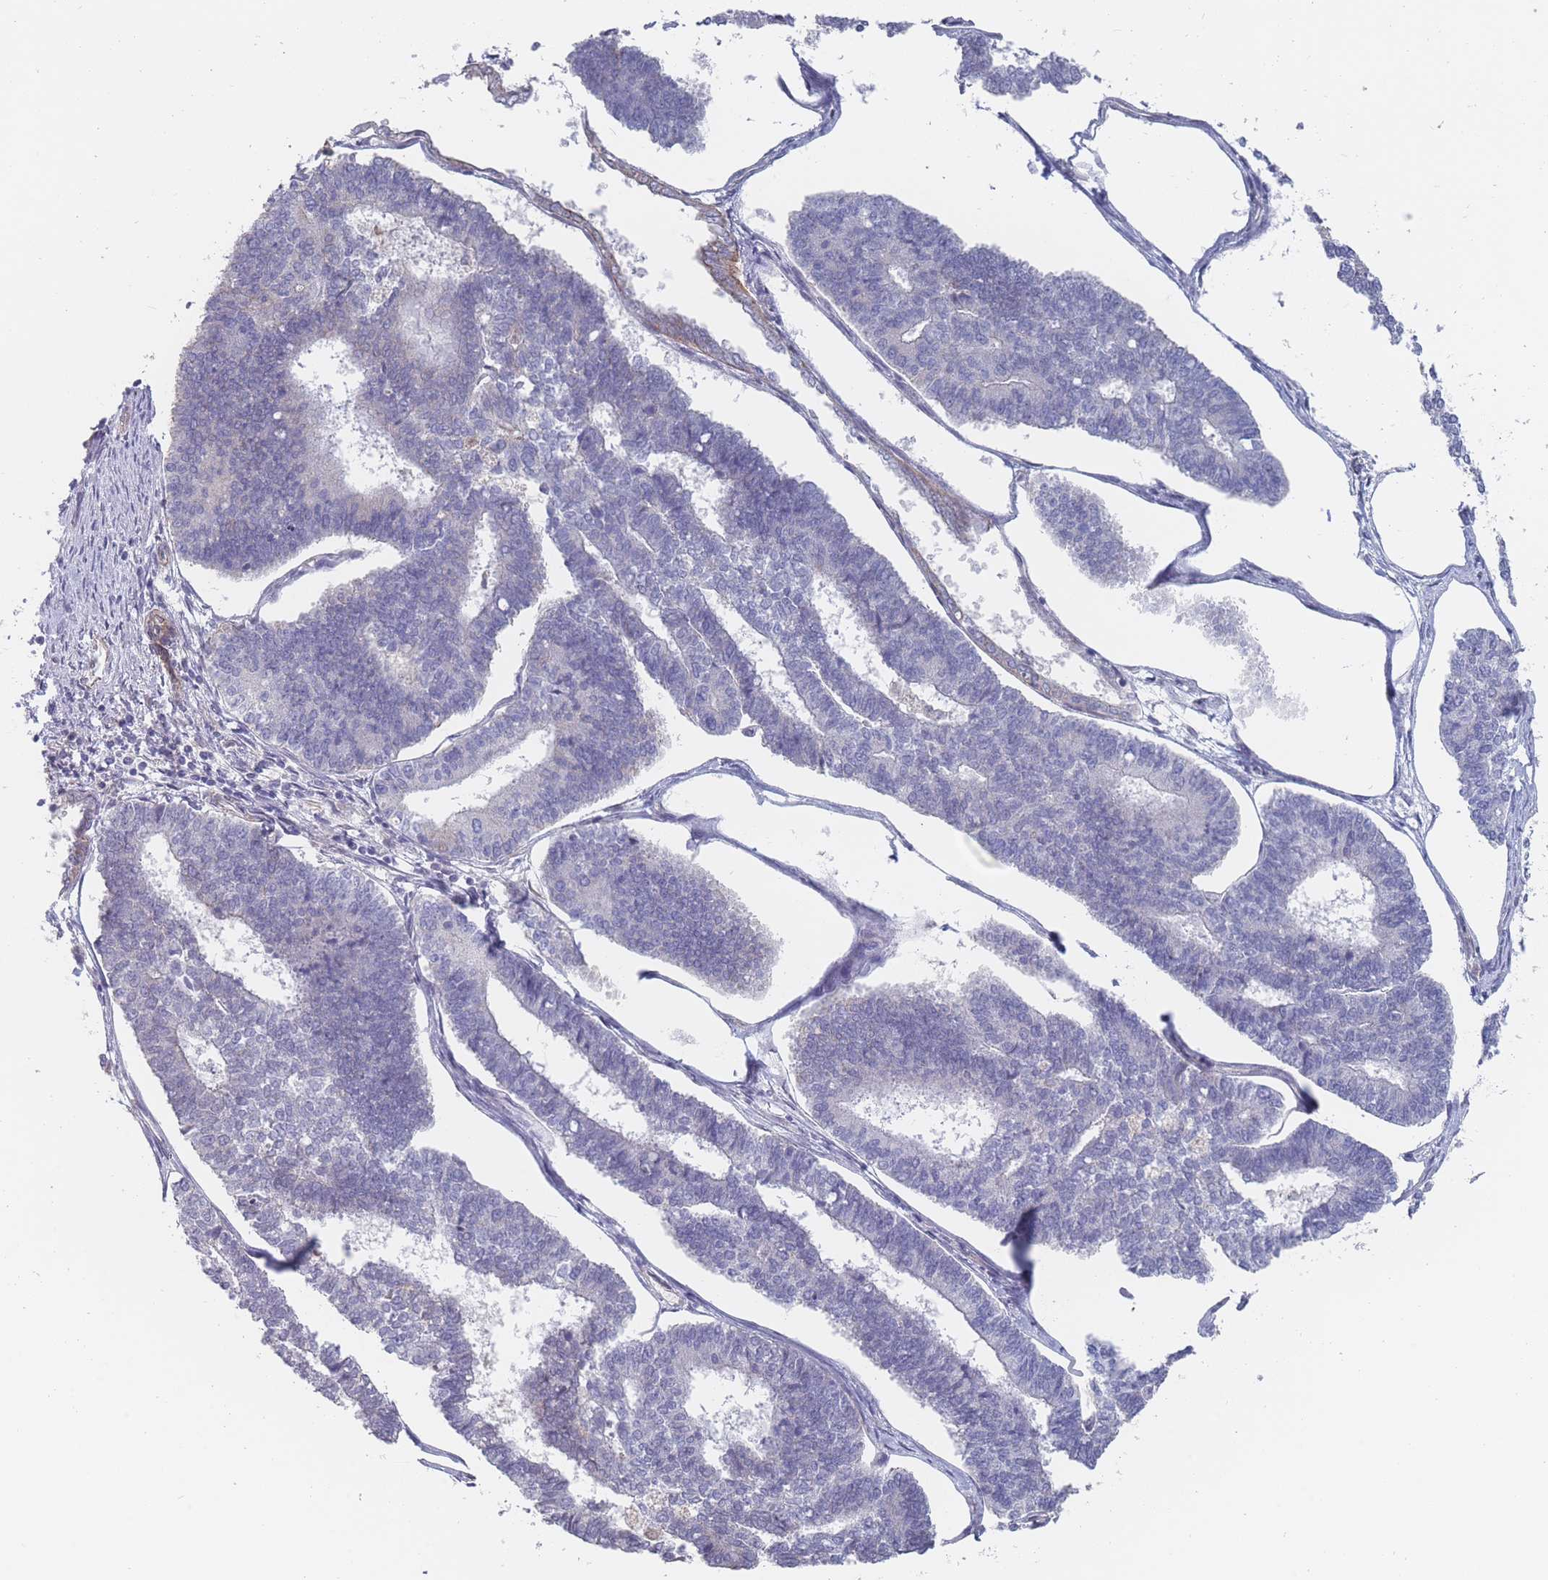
{"staining": {"intensity": "negative", "quantity": "none", "location": "none"}, "tissue": "endometrial cancer", "cell_type": "Tumor cells", "image_type": "cancer", "snomed": [{"axis": "morphology", "description": "Adenocarcinoma, NOS"}, {"axis": "topography", "description": "Endometrium"}], "caption": "An image of endometrial cancer stained for a protein demonstrates no brown staining in tumor cells.", "gene": "SLC1A6", "patient": {"sex": "female", "age": 70}}